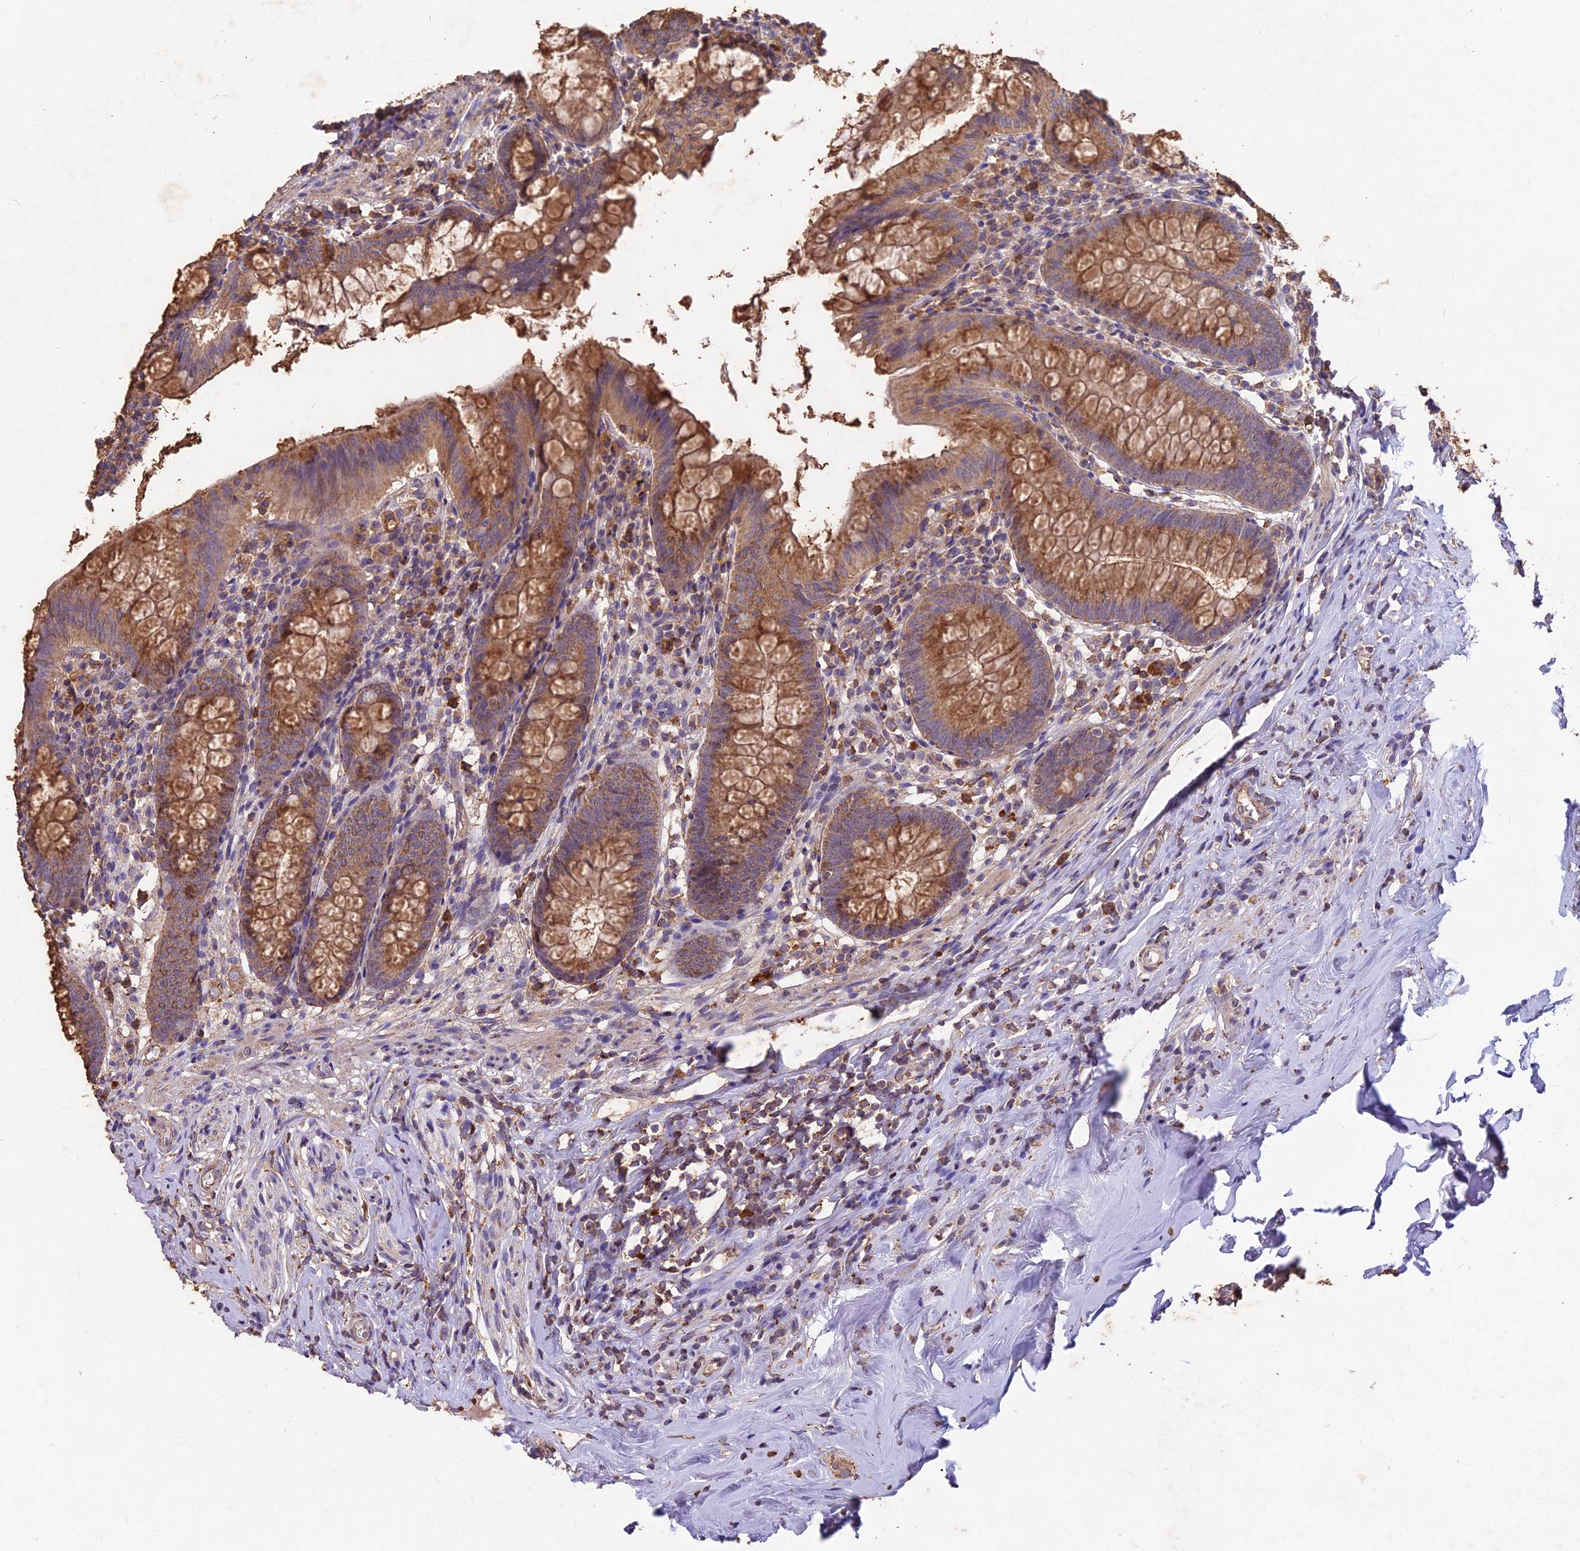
{"staining": {"intensity": "moderate", "quantity": ">75%", "location": "cytoplasmic/membranous"}, "tissue": "appendix", "cell_type": "Glandular cells", "image_type": "normal", "snomed": [{"axis": "morphology", "description": "Normal tissue, NOS"}, {"axis": "topography", "description": "Appendix"}], "caption": "Glandular cells exhibit medium levels of moderate cytoplasmic/membranous positivity in approximately >75% of cells in benign human appendix. (brown staining indicates protein expression, while blue staining denotes nuclei).", "gene": "CEMIP2", "patient": {"sex": "female", "age": 51}}